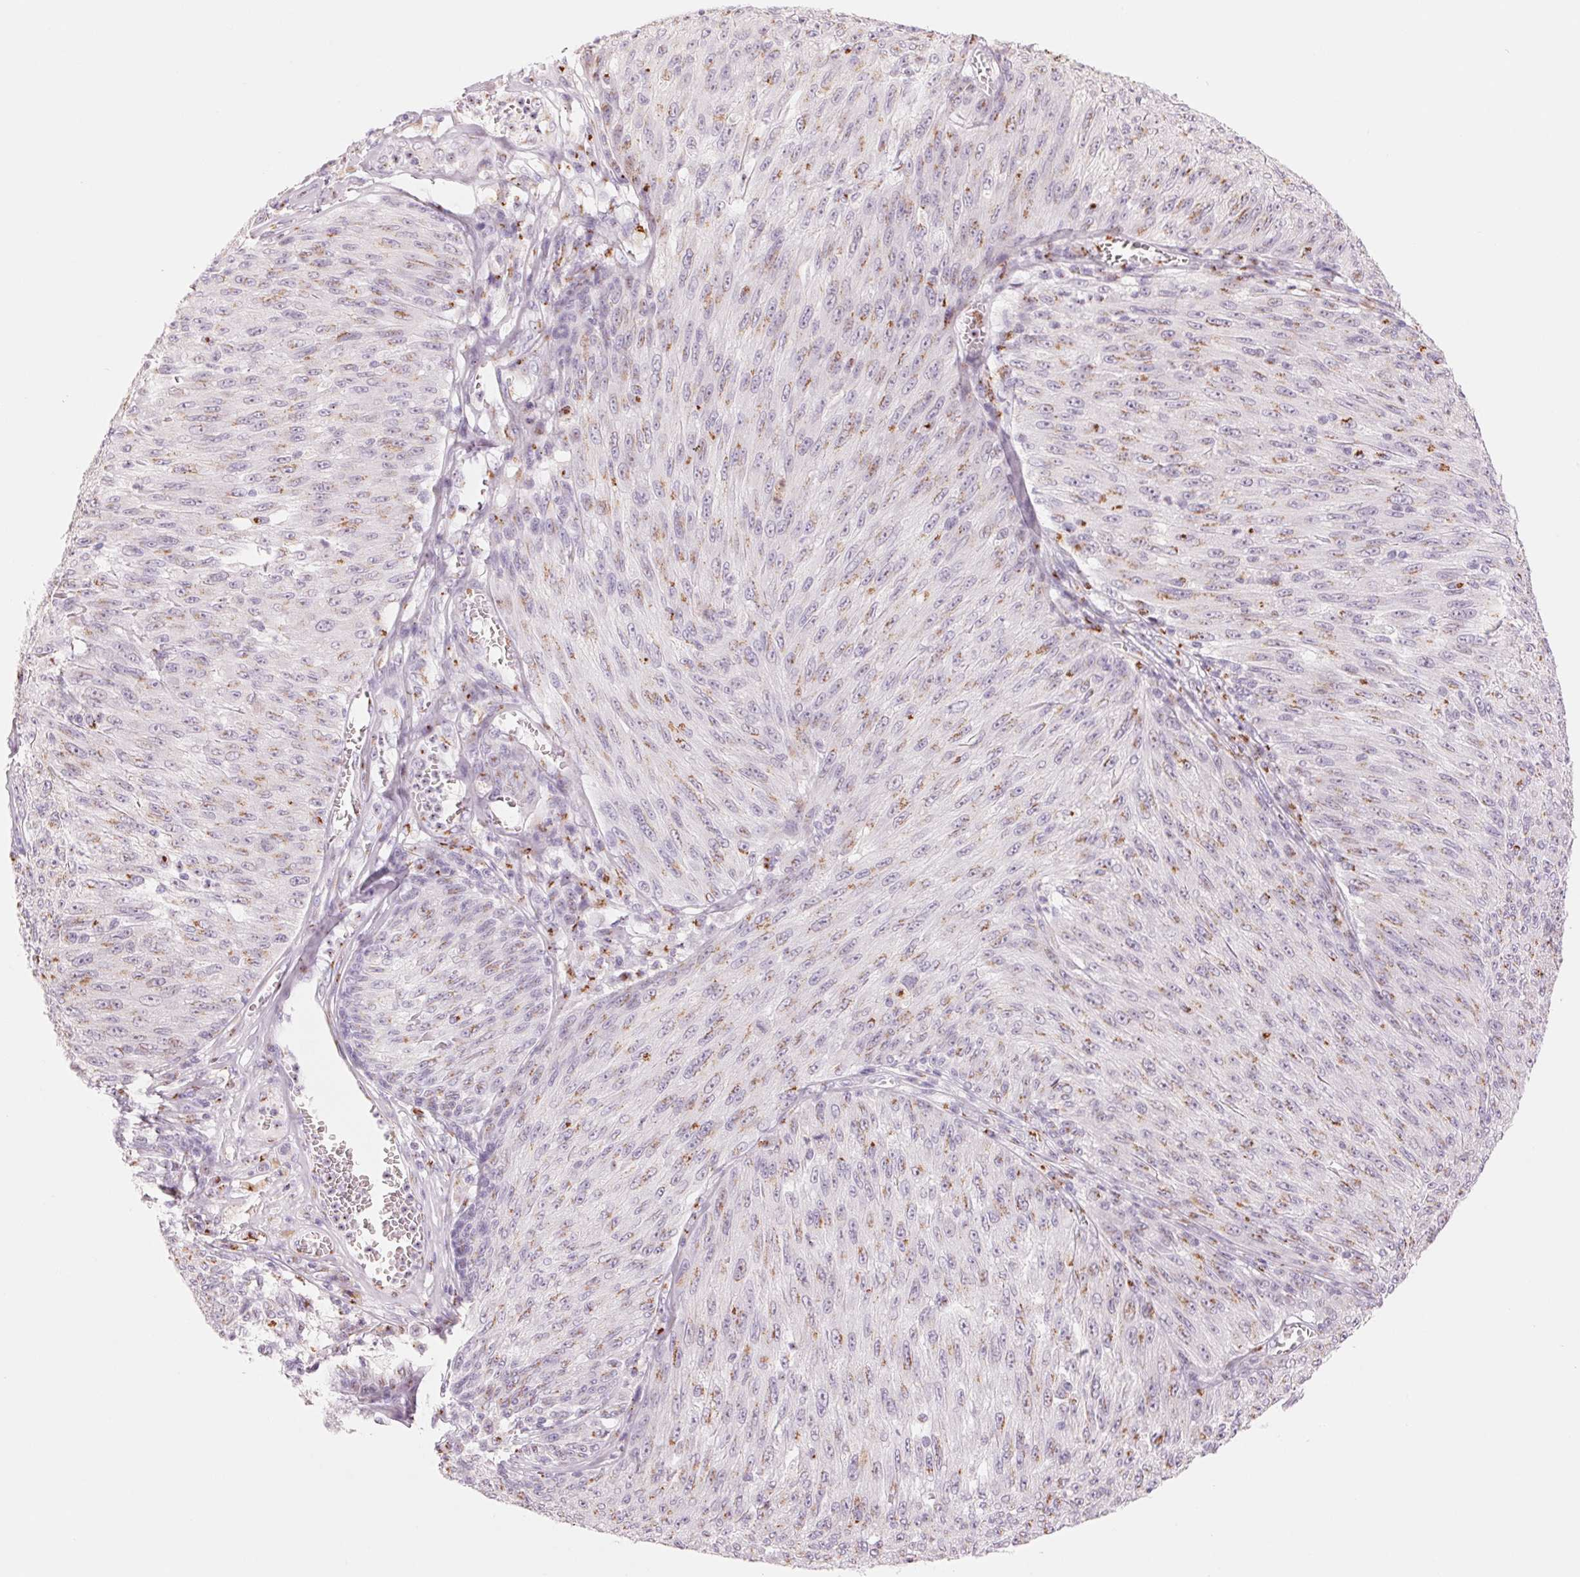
{"staining": {"intensity": "moderate", "quantity": "25%-75%", "location": "cytoplasmic/membranous"}, "tissue": "melanoma", "cell_type": "Tumor cells", "image_type": "cancer", "snomed": [{"axis": "morphology", "description": "Malignant melanoma, NOS"}, {"axis": "topography", "description": "Skin"}], "caption": "Immunohistochemistry histopathology image of neoplastic tissue: human melanoma stained using IHC exhibits medium levels of moderate protein expression localized specifically in the cytoplasmic/membranous of tumor cells, appearing as a cytoplasmic/membranous brown color.", "gene": "GALNT7", "patient": {"sex": "male", "age": 85}}